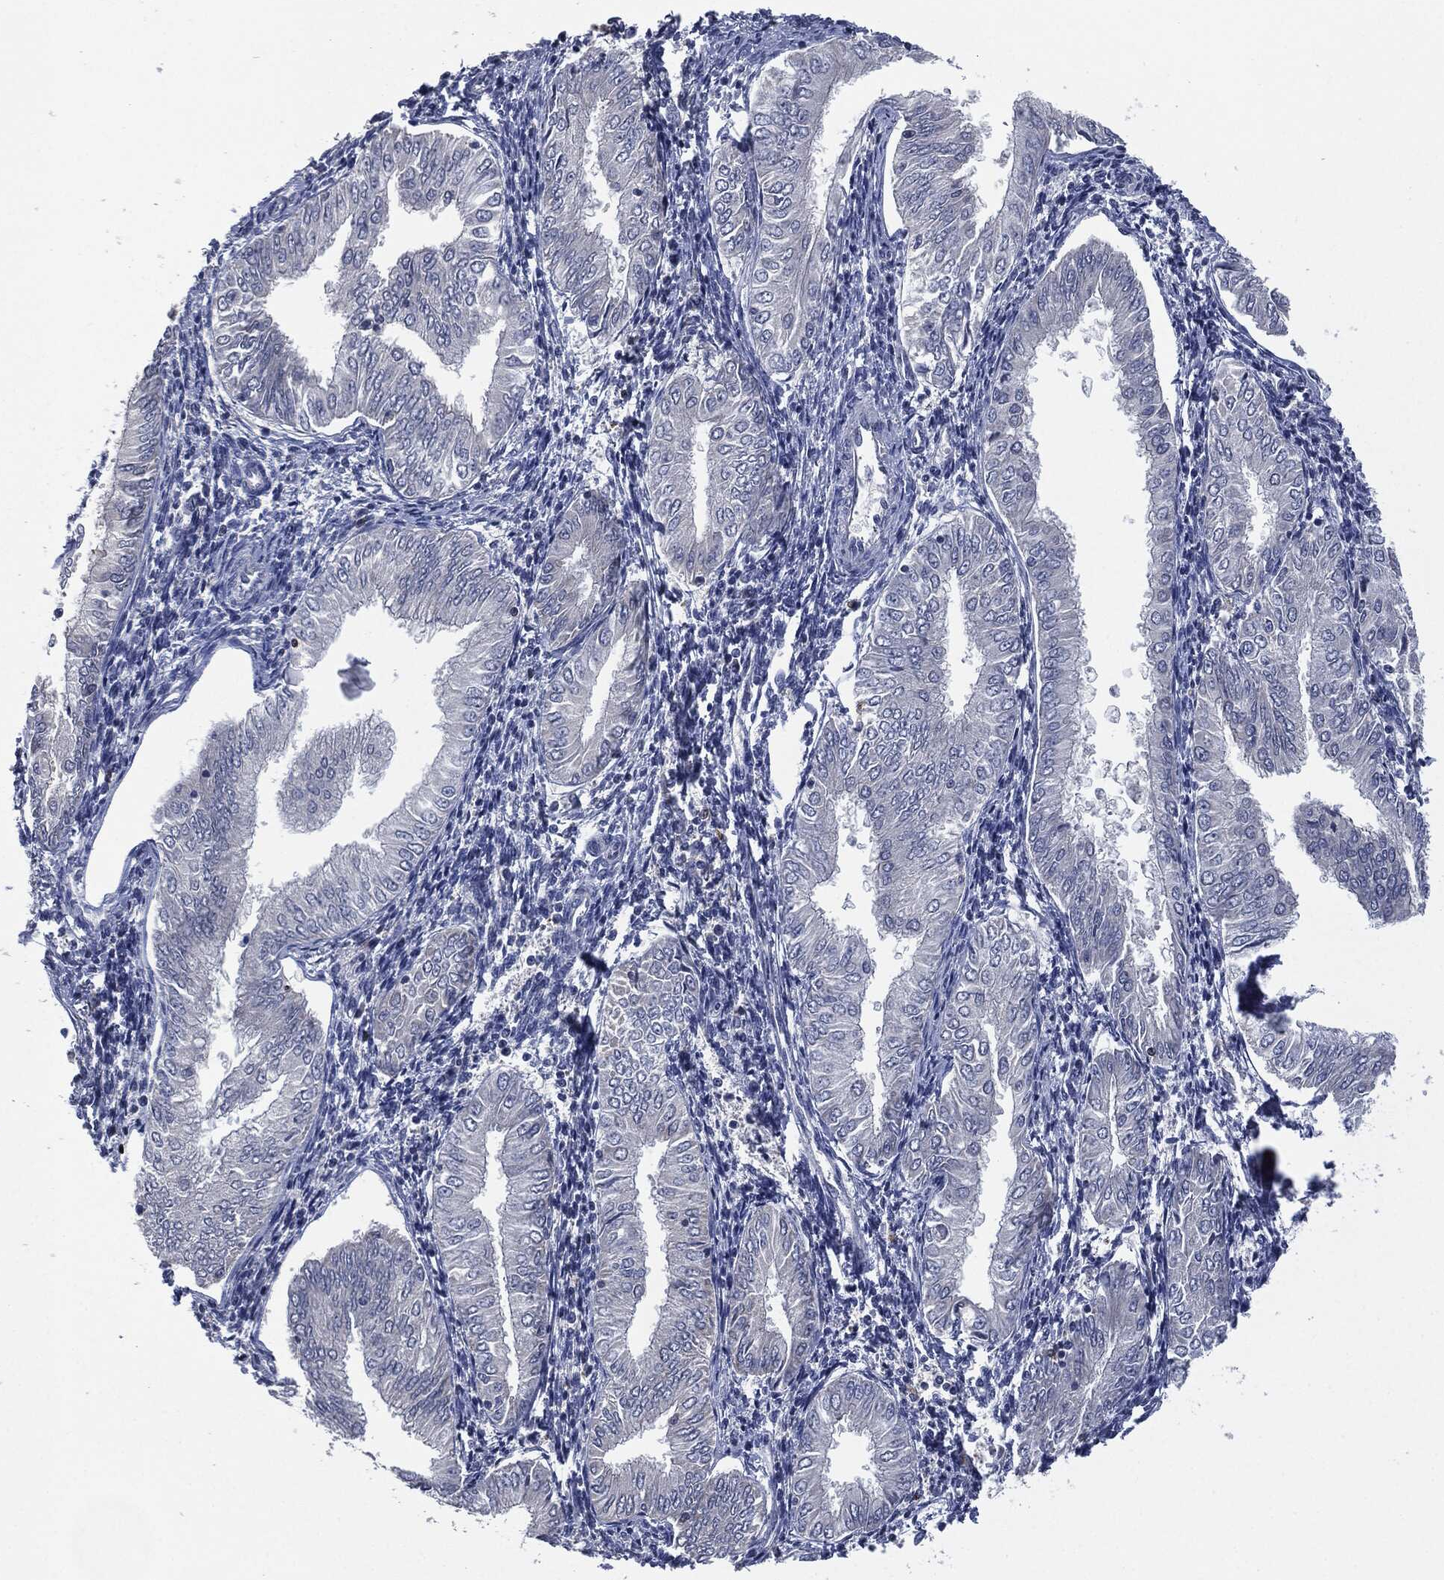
{"staining": {"intensity": "negative", "quantity": "none", "location": "none"}, "tissue": "endometrial cancer", "cell_type": "Tumor cells", "image_type": "cancer", "snomed": [{"axis": "morphology", "description": "Adenocarcinoma, NOS"}, {"axis": "topography", "description": "Endometrium"}], "caption": "Human endometrial adenocarcinoma stained for a protein using immunohistochemistry (IHC) shows no positivity in tumor cells.", "gene": "IL1RN", "patient": {"sex": "female", "age": 53}}